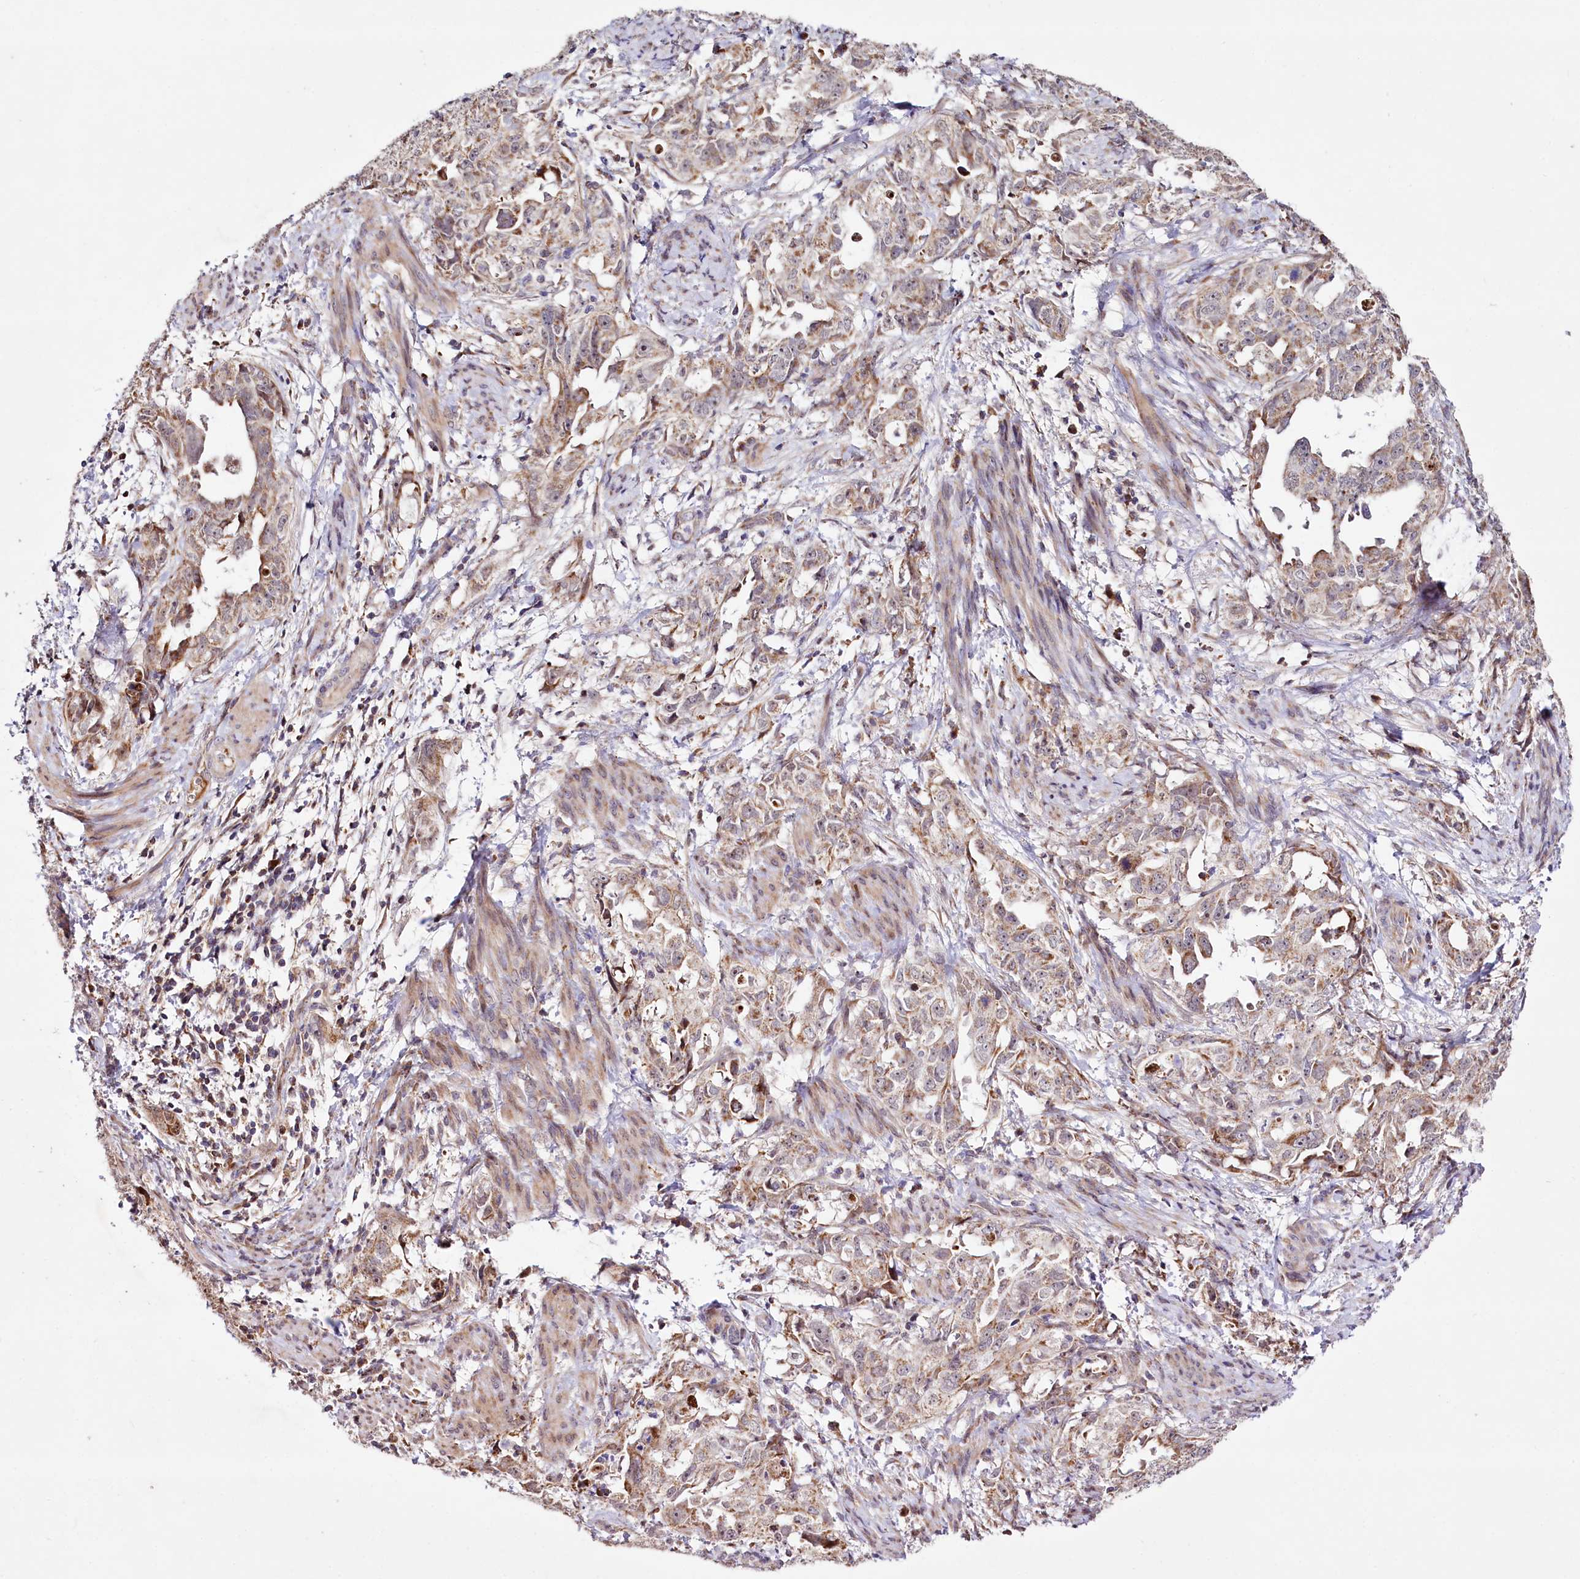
{"staining": {"intensity": "weak", "quantity": ">75%", "location": "cytoplasmic/membranous"}, "tissue": "endometrial cancer", "cell_type": "Tumor cells", "image_type": "cancer", "snomed": [{"axis": "morphology", "description": "Adenocarcinoma, NOS"}, {"axis": "topography", "description": "Endometrium"}], "caption": "Immunohistochemical staining of human endometrial cancer shows weak cytoplasmic/membranous protein positivity in approximately >75% of tumor cells. The protein of interest is shown in brown color, while the nuclei are stained blue.", "gene": "ST7", "patient": {"sex": "female", "age": 65}}